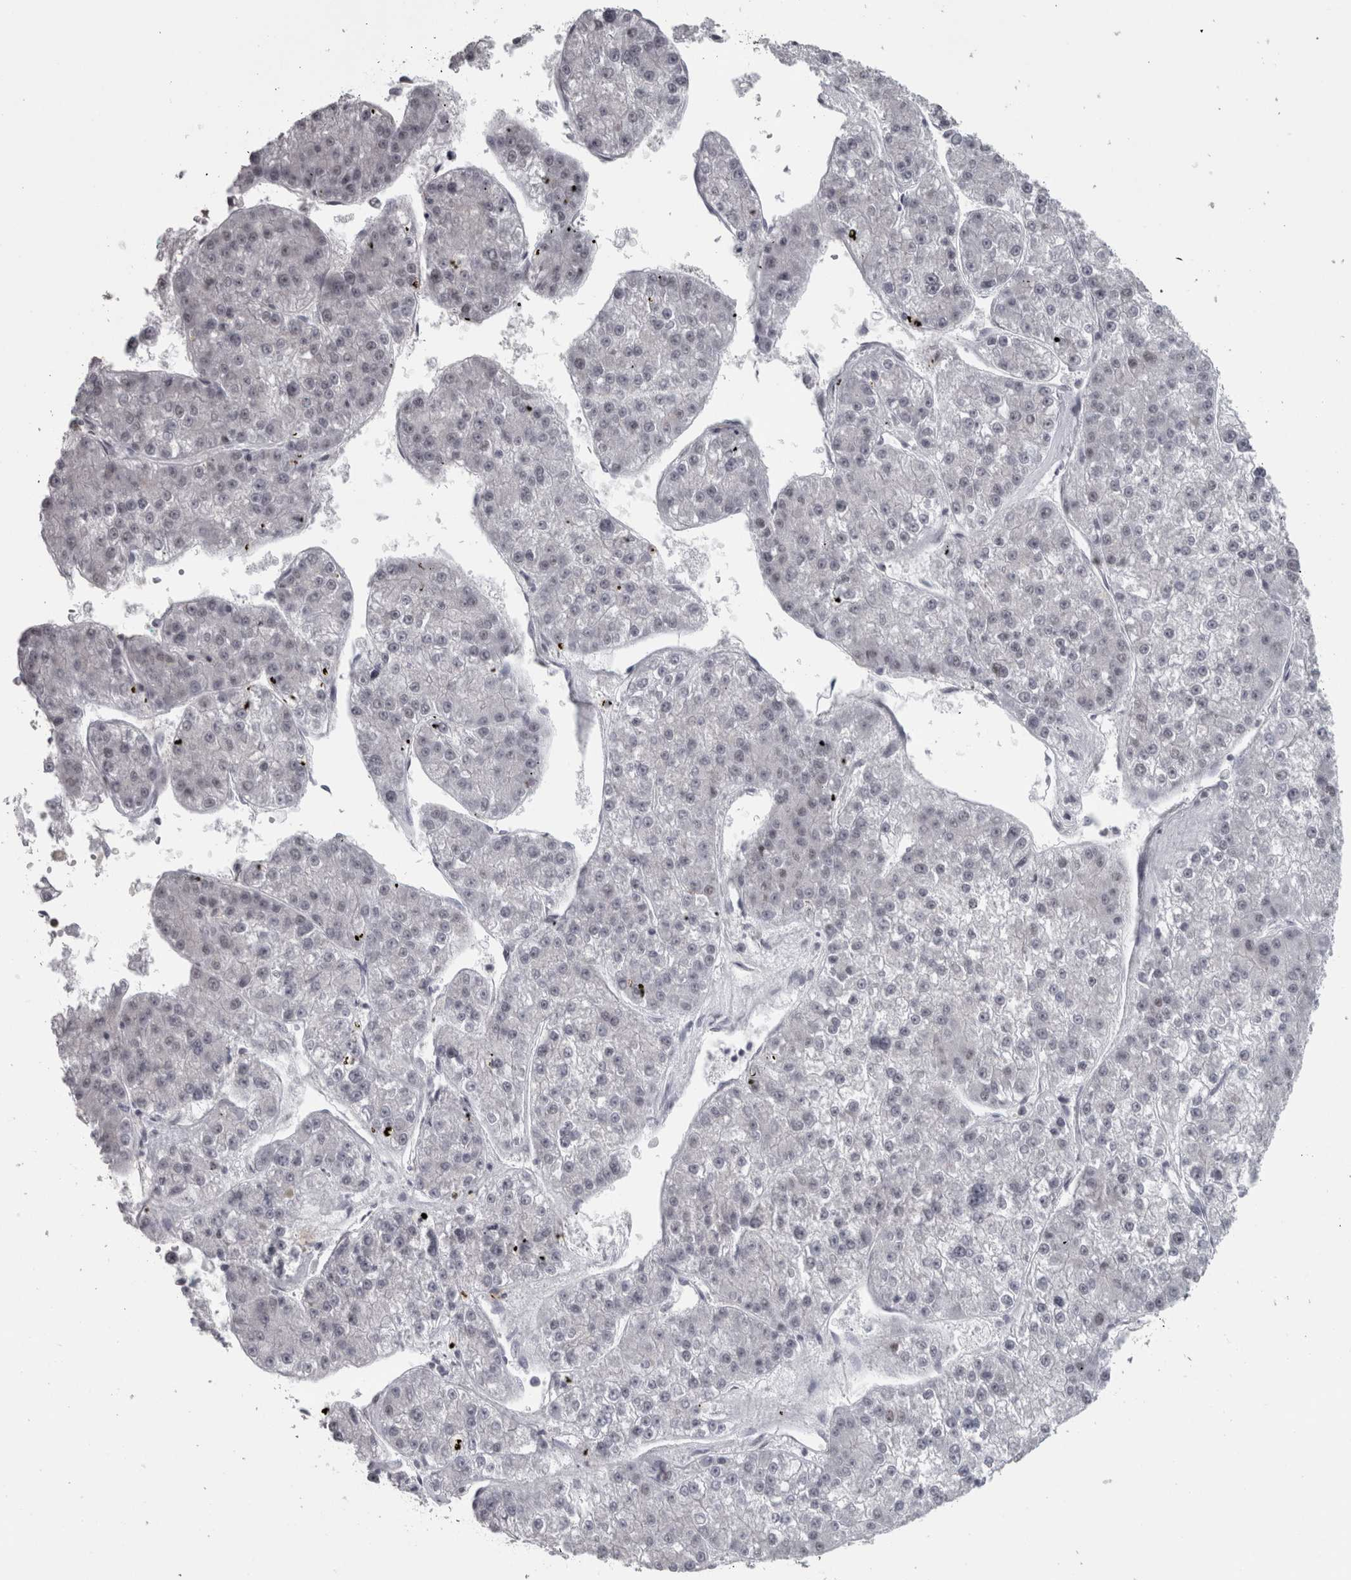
{"staining": {"intensity": "negative", "quantity": "none", "location": "none"}, "tissue": "liver cancer", "cell_type": "Tumor cells", "image_type": "cancer", "snomed": [{"axis": "morphology", "description": "Carcinoma, Hepatocellular, NOS"}, {"axis": "topography", "description": "Liver"}], "caption": "Immunohistochemical staining of liver cancer demonstrates no significant staining in tumor cells.", "gene": "PPP1R12B", "patient": {"sex": "female", "age": 73}}